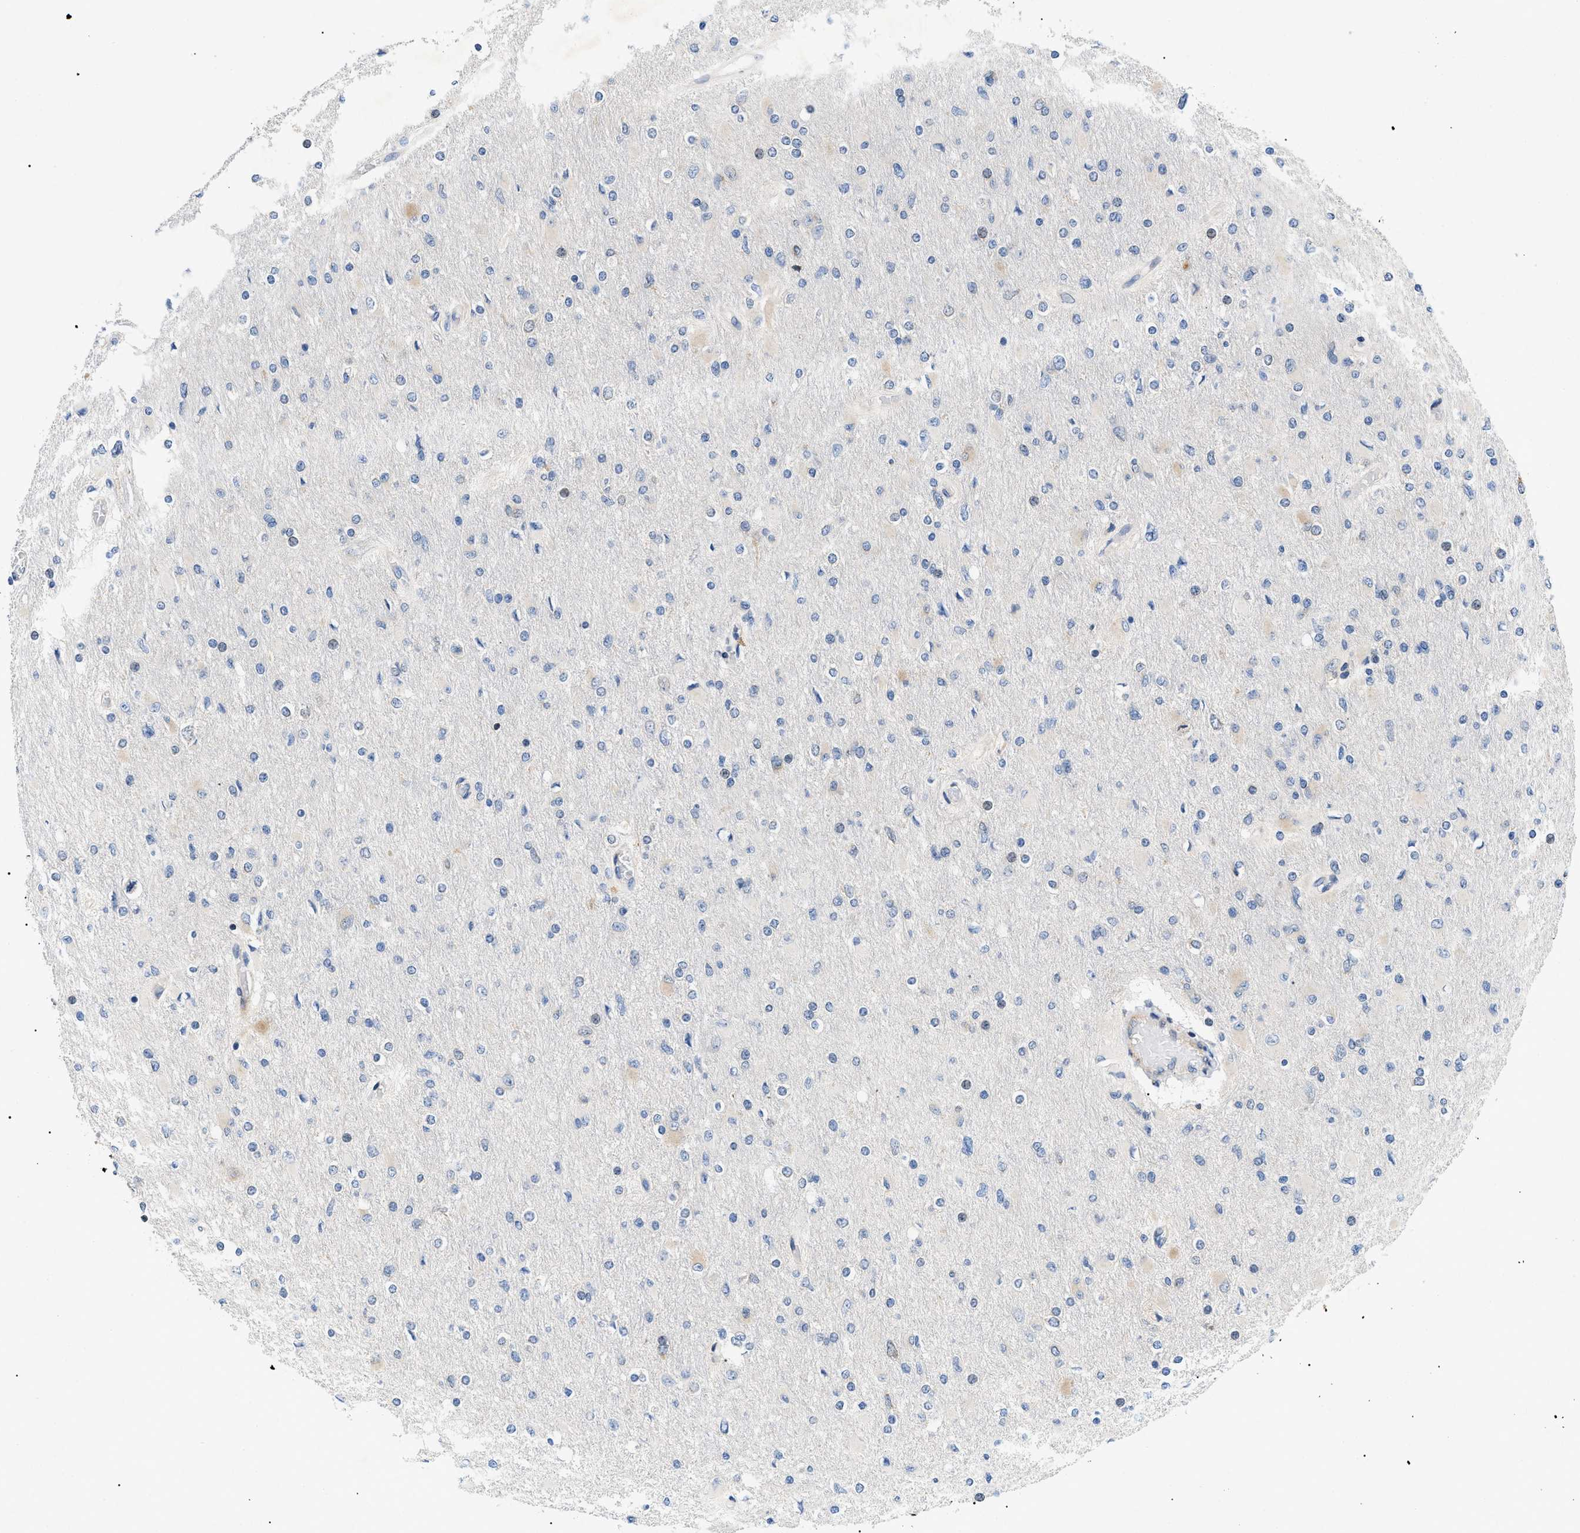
{"staining": {"intensity": "negative", "quantity": "none", "location": "none"}, "tissue": "glioma", "cell_type": "Tumor cells", "image_type": "cancer", "snomed": [{"axis": "morphology", "description": "Glioma, malignant, High grade"}, {"axis": "topography", "description": "Cerebral cortex"}], "caption": "The photomicrograph reveals no significant staining in tumor cells of glioma.", "gene": "DERL1", "patient": {"sex": "female", "age": 36}}